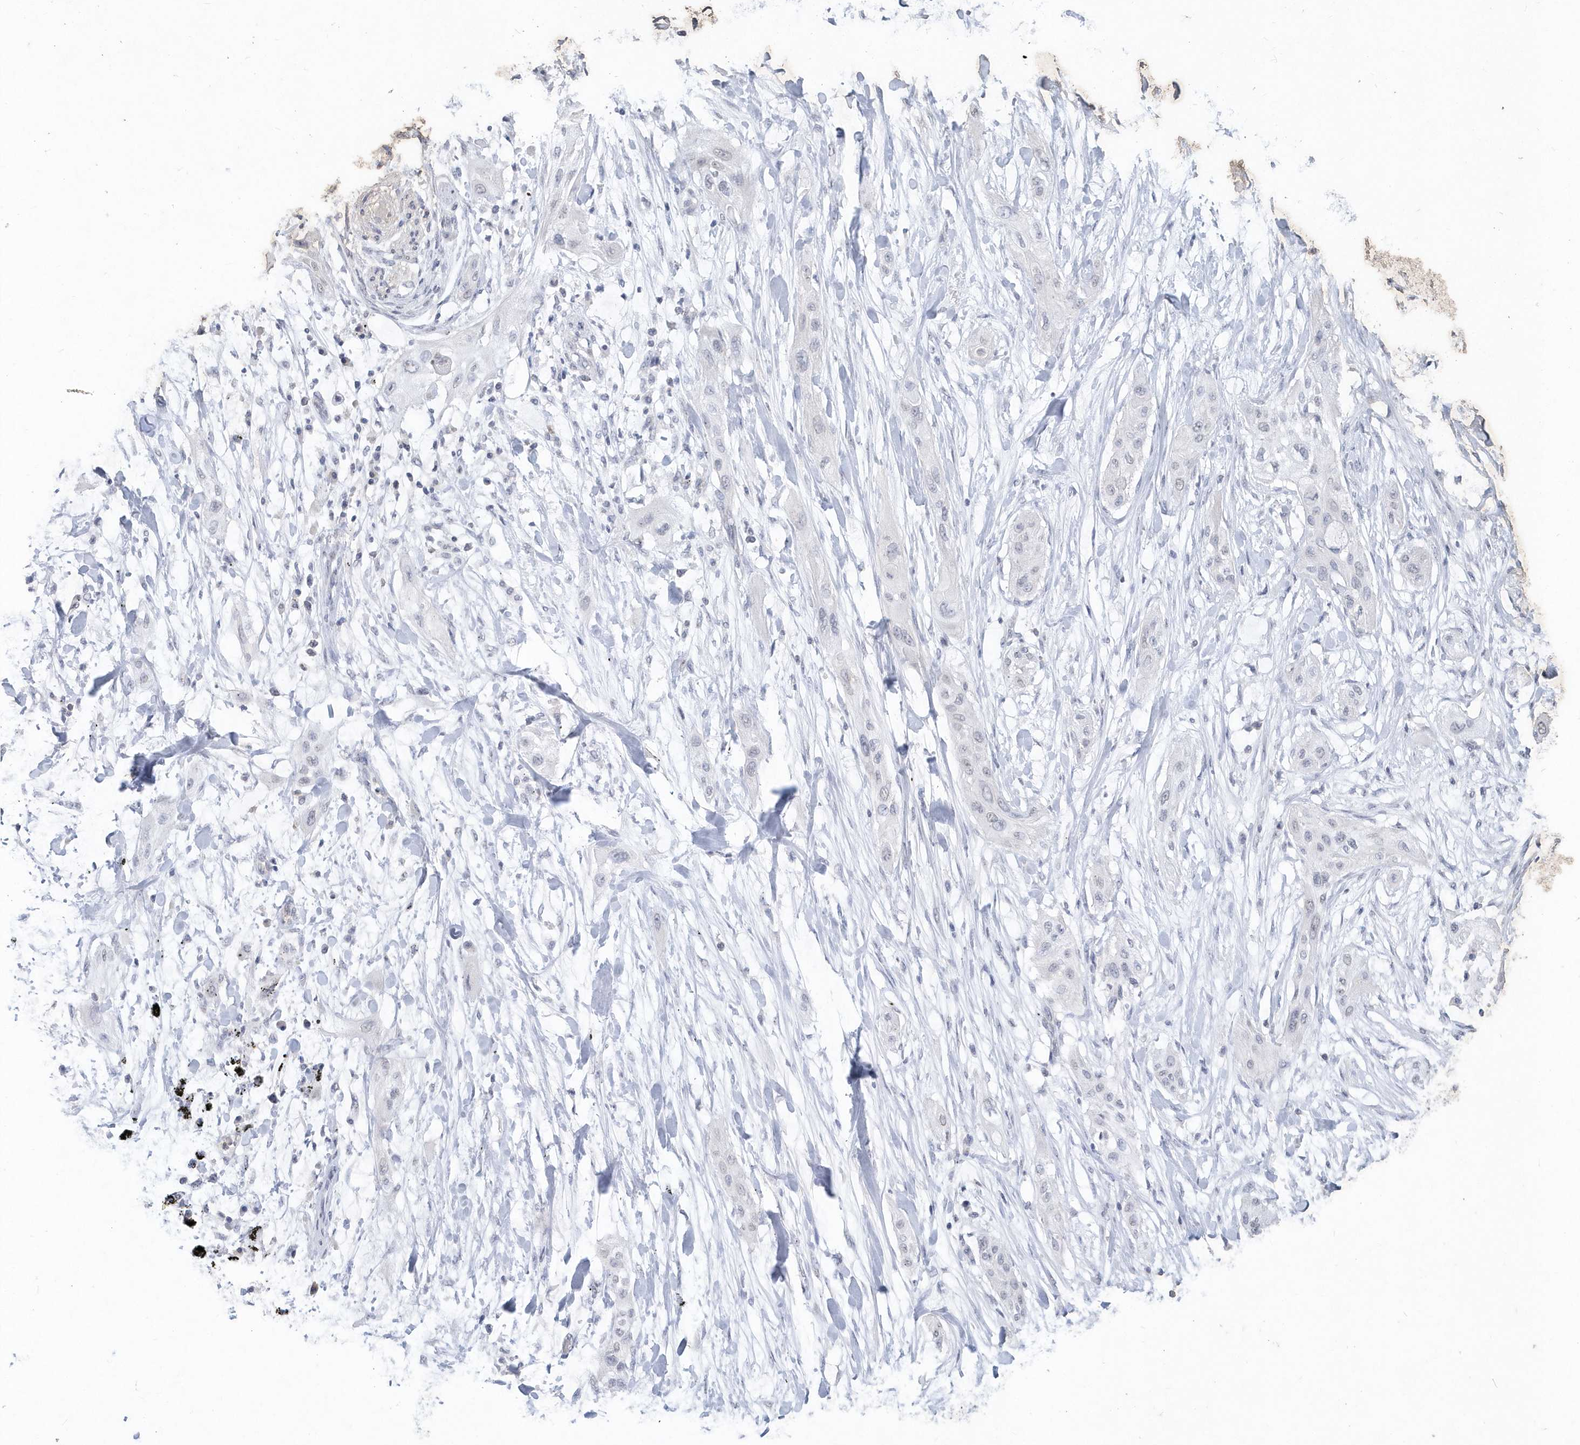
{"staining": {"intensity": "negative", "quantity": "none", "location": "none"}, "tissue": "lung cancer", "cell_type": "Tumor cells", "image_type": "cancer", "snomed": [{"axis": "morphology", "description": "Squamous cell carcinoma, NOS"}, {"axis": "topography", "description": "Lung"}], "caption": "A high-resolution histopathology image shows IHC staining of lung cancer, which shows no significant expression in tumor cells.", "gene": "PDCD1", "patient": {"sex": "female", "age": 47}}